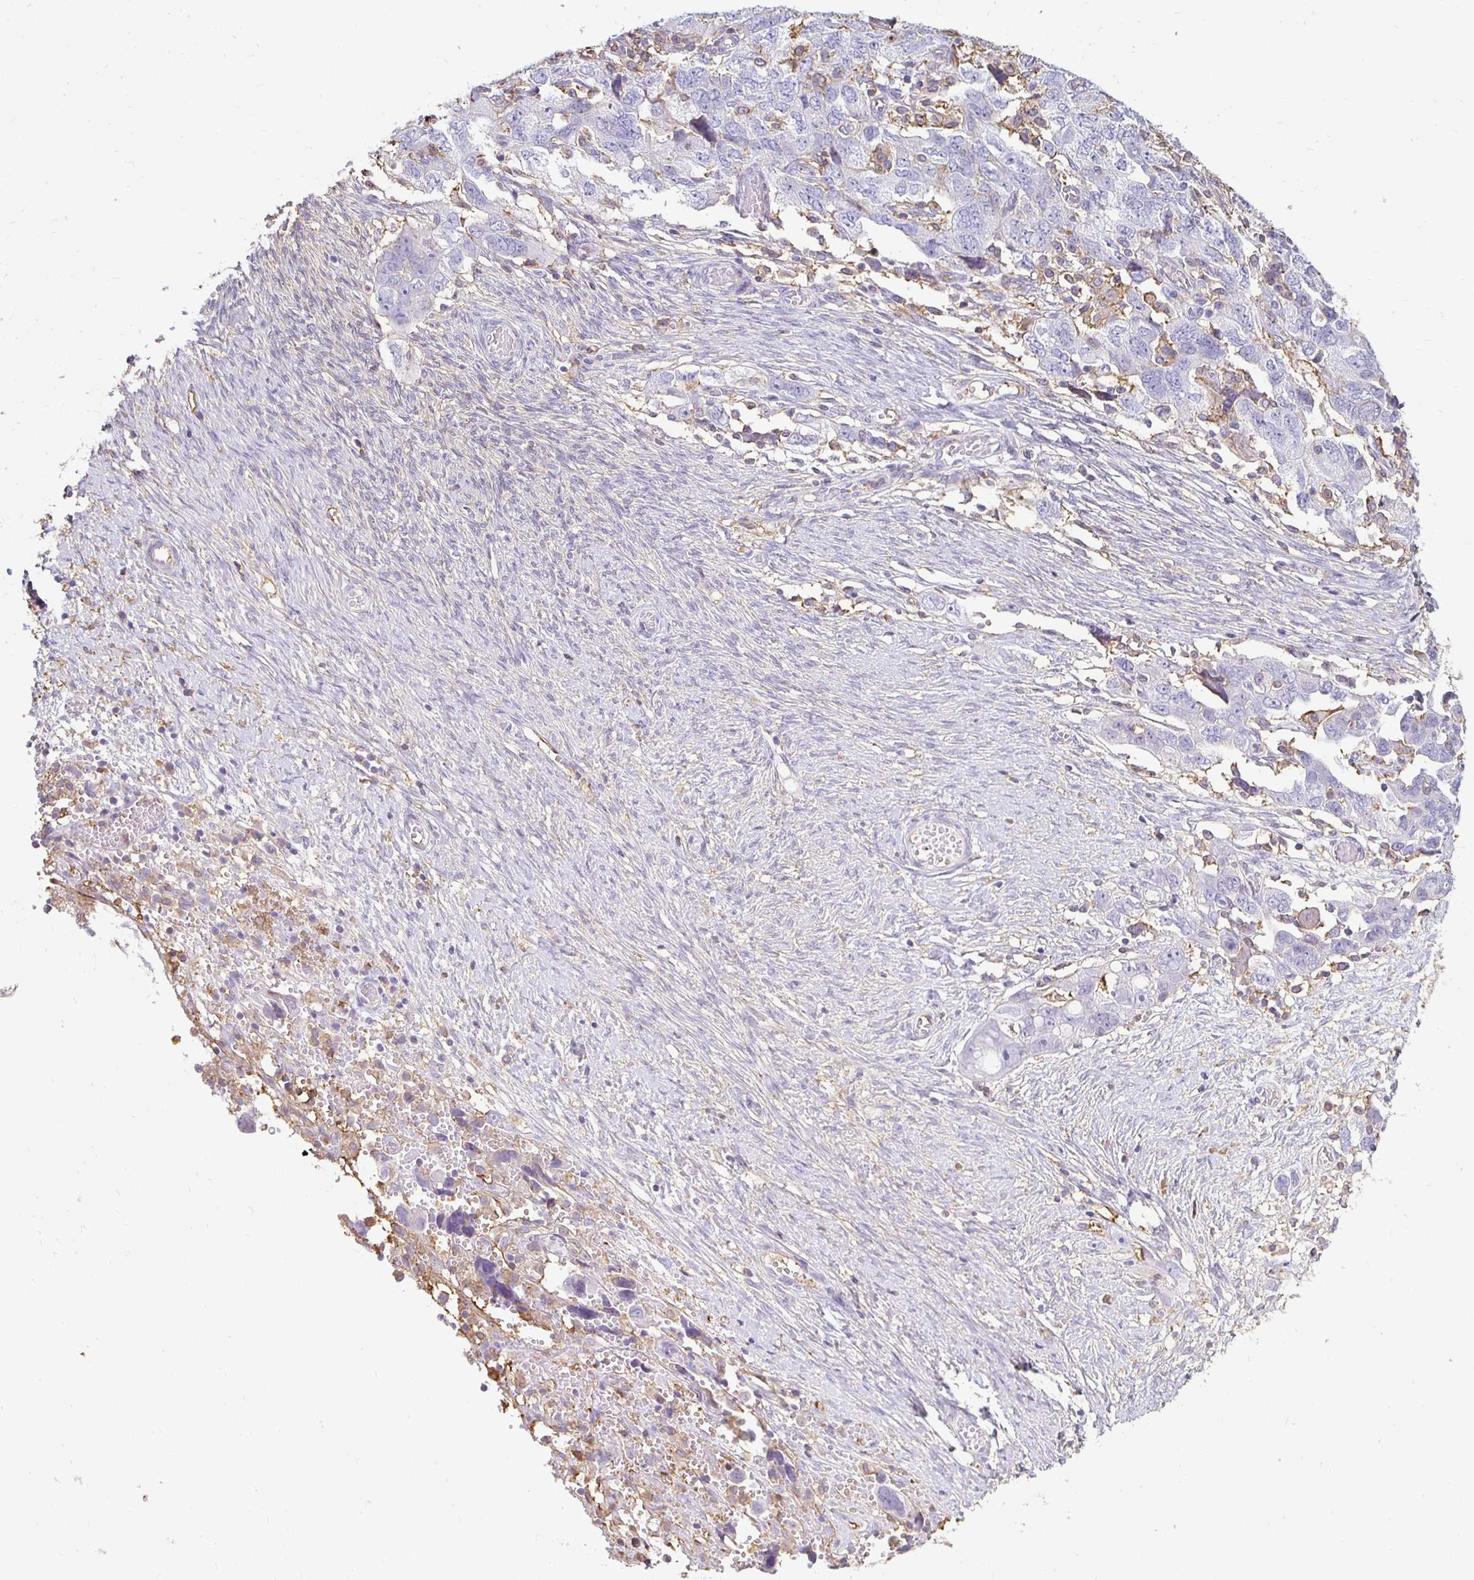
{"staining": {"intensity": "negative", "quantity": "none", "location": "none"}, "tissue": "ovarian cancer", "cell_type": "Tumor cells", "image_type": "cancer", "snomed": [{"axis": "morphology", "description": "Carcinoma, NOS"}, {"axis": "morphology", "description": "Cystadenocarcinoma, serous, NOS"}, {"axis": "topography", "description": "Ovary"}], "caption": "High magnification brightfield microscopy of ovarian cancer stained with DAB (brown) and counterstained with hematoxylin (blue): tumor cells show no significant positivity. (Stains: DAB (3,3'-diaminobenzidine) immunohistochemistry with hematoxylin counter stain, Microscopy: brightfield microscopy at high magnification).", "gene": "TAS1R3", "patient": {"sex": "female", "age": 69}}